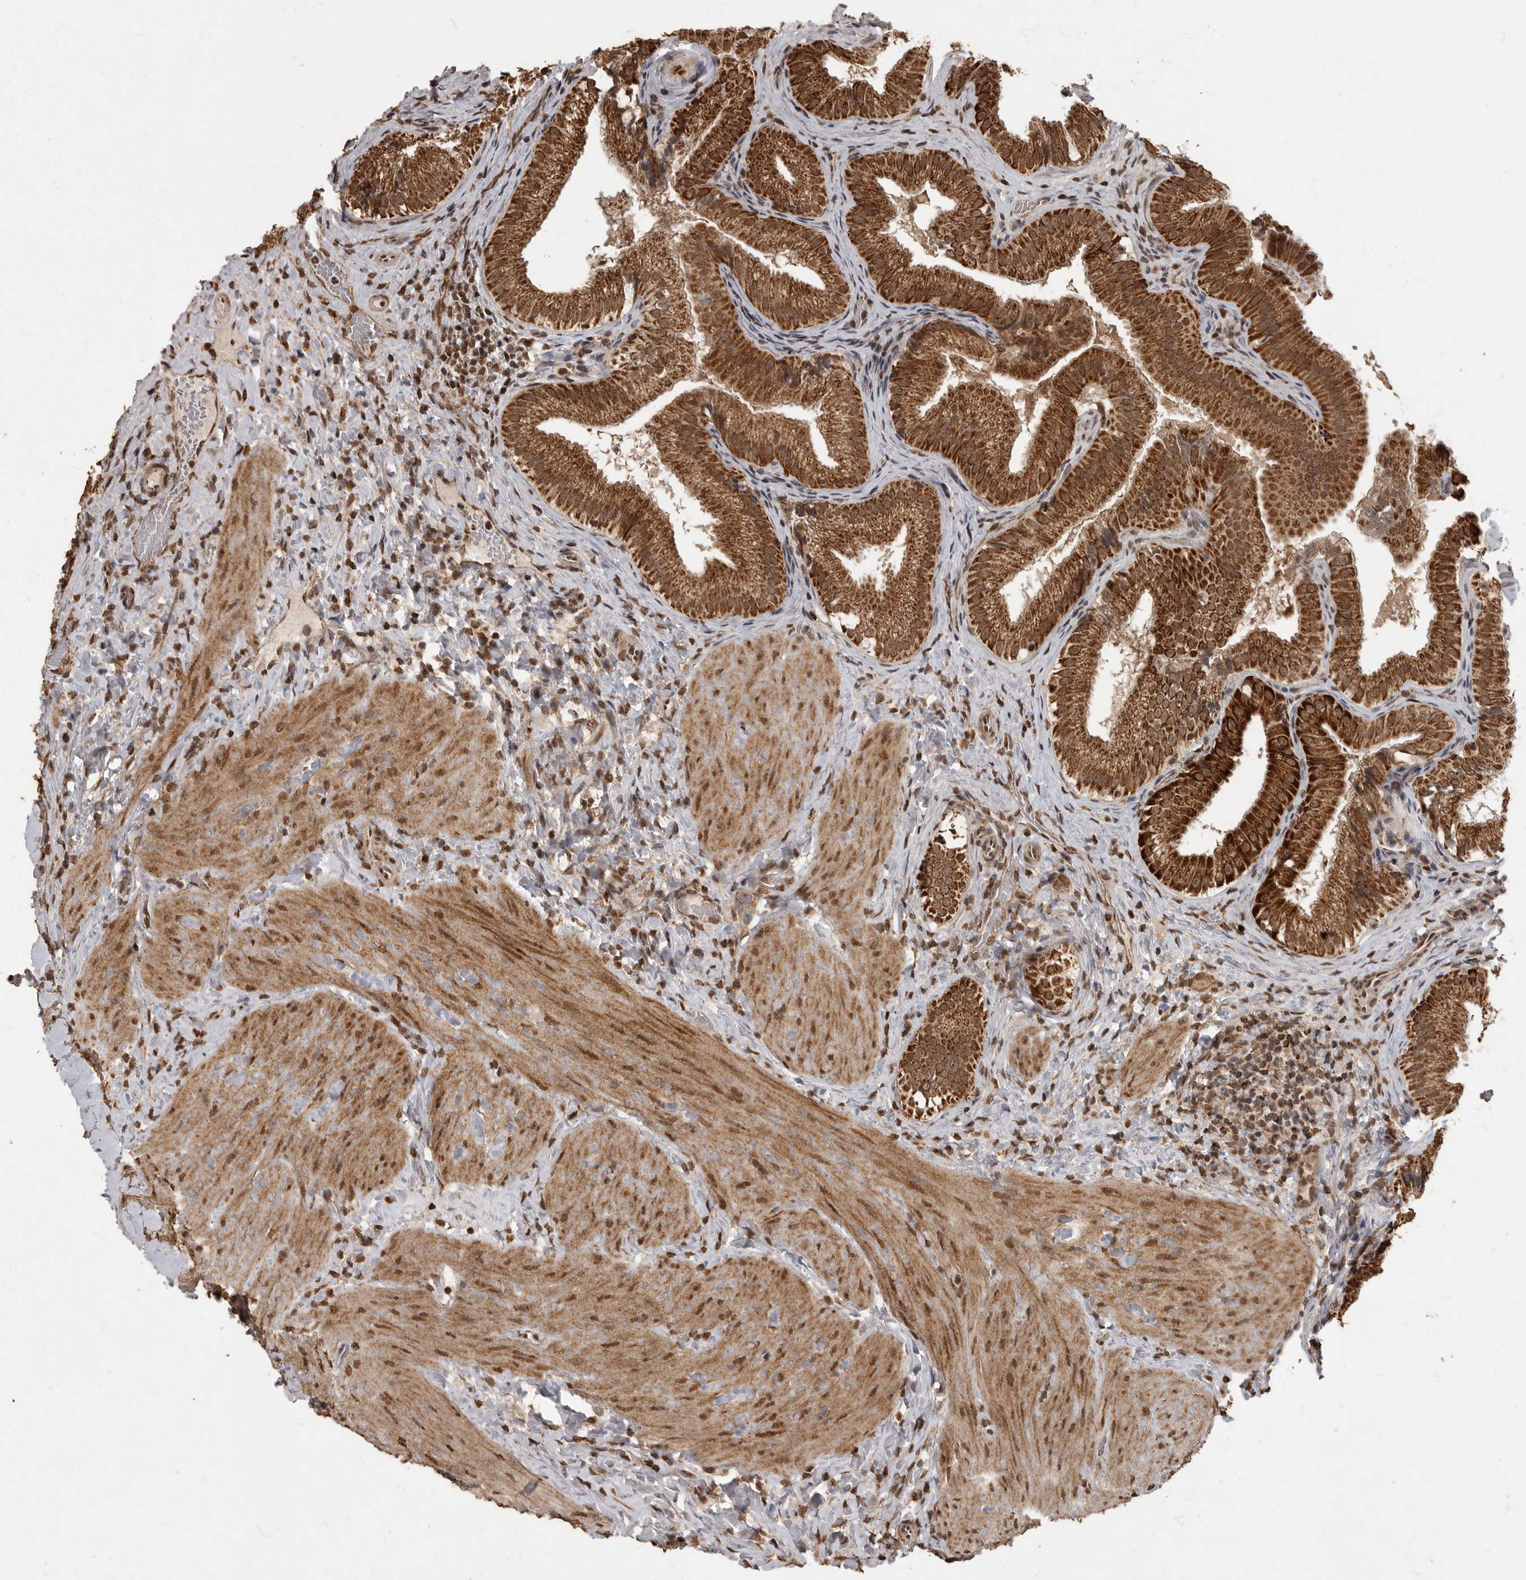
{"staining": {"intensity": "strong", "quantity": ">75%", "location": "cytoplasmic/membranous"}, "tissue": "gallbladder", "cell_type": "Glandular cells", "image_type": "normal", "snomed": [{"axis": "morphology", "description": "Normal tissue, NOS"}, {"axis": "topography", "description": "Gallbladder"}], "caption": "Strong cytoplasmic/membranous staining is seen in approximately >75% of glandular cells in unremarkable gallbladder. (Brightfield microscopy of DAB IHC at high magnification).", "gene": "MAFG", "patient": {"sex": "female", "age": 30}}